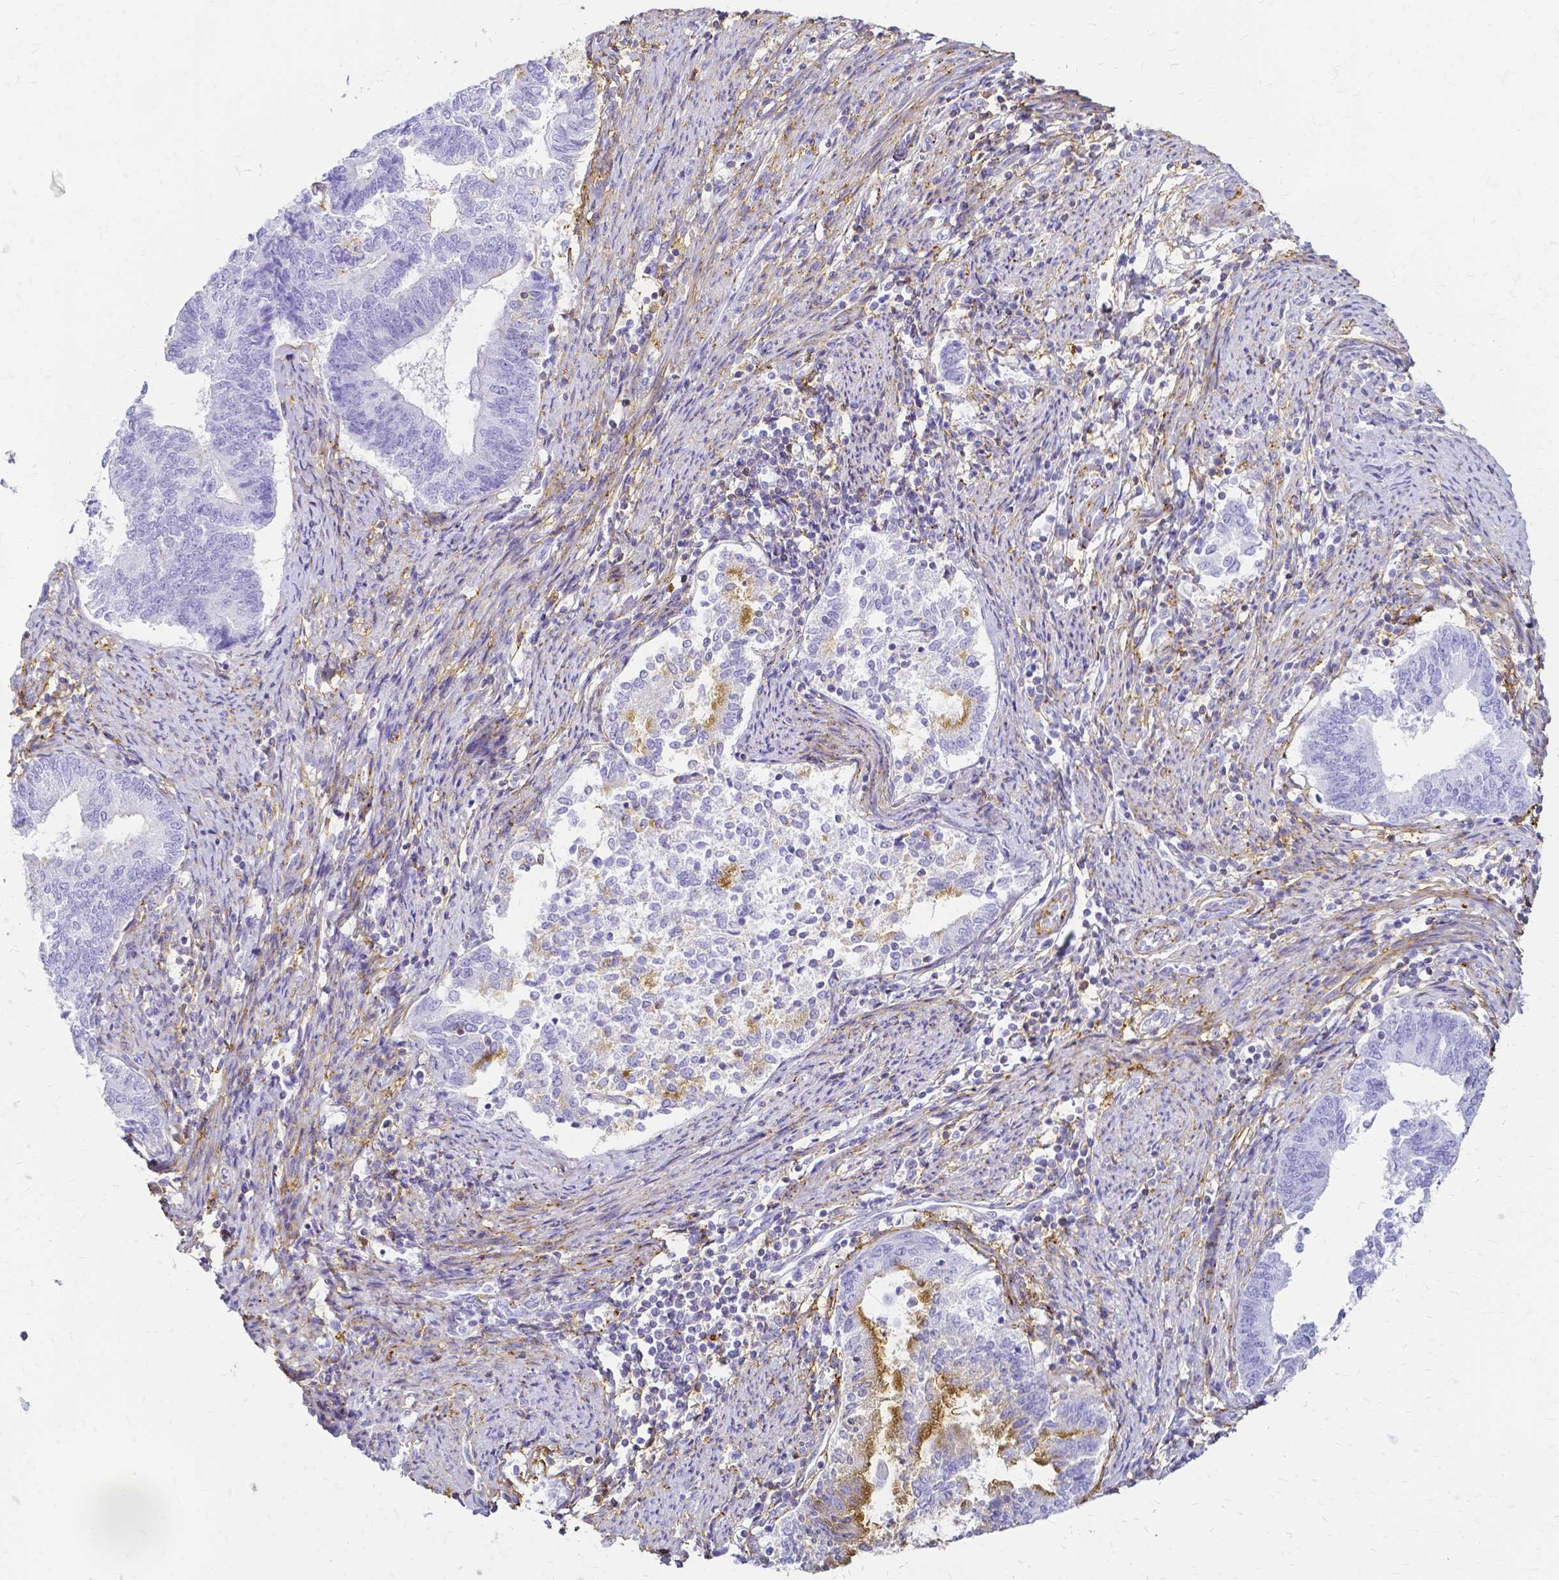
{"staining": {"intensity": "moderate", "quantity": "<25%", "location": "cytoplasmic/membranous"}, "tissue": "endometrial cancer", "cell_type": "Tumor cells", "image_type": "cancer", "snomed": [{"axis": "morphology", "description": "Adenocarcinoma, NOS"}, {"axis": "topography", "description": "Endometrium"}], "caption": "An image showing moderate cytoplasmic/membranous staining in approximately <25% of tumor cells in adenocarcinoma (endometrial), as visualized by brown immunohistochemical staining.", "gene": "HSPA12A", "patient": {"sex": "female", "age": 65}}